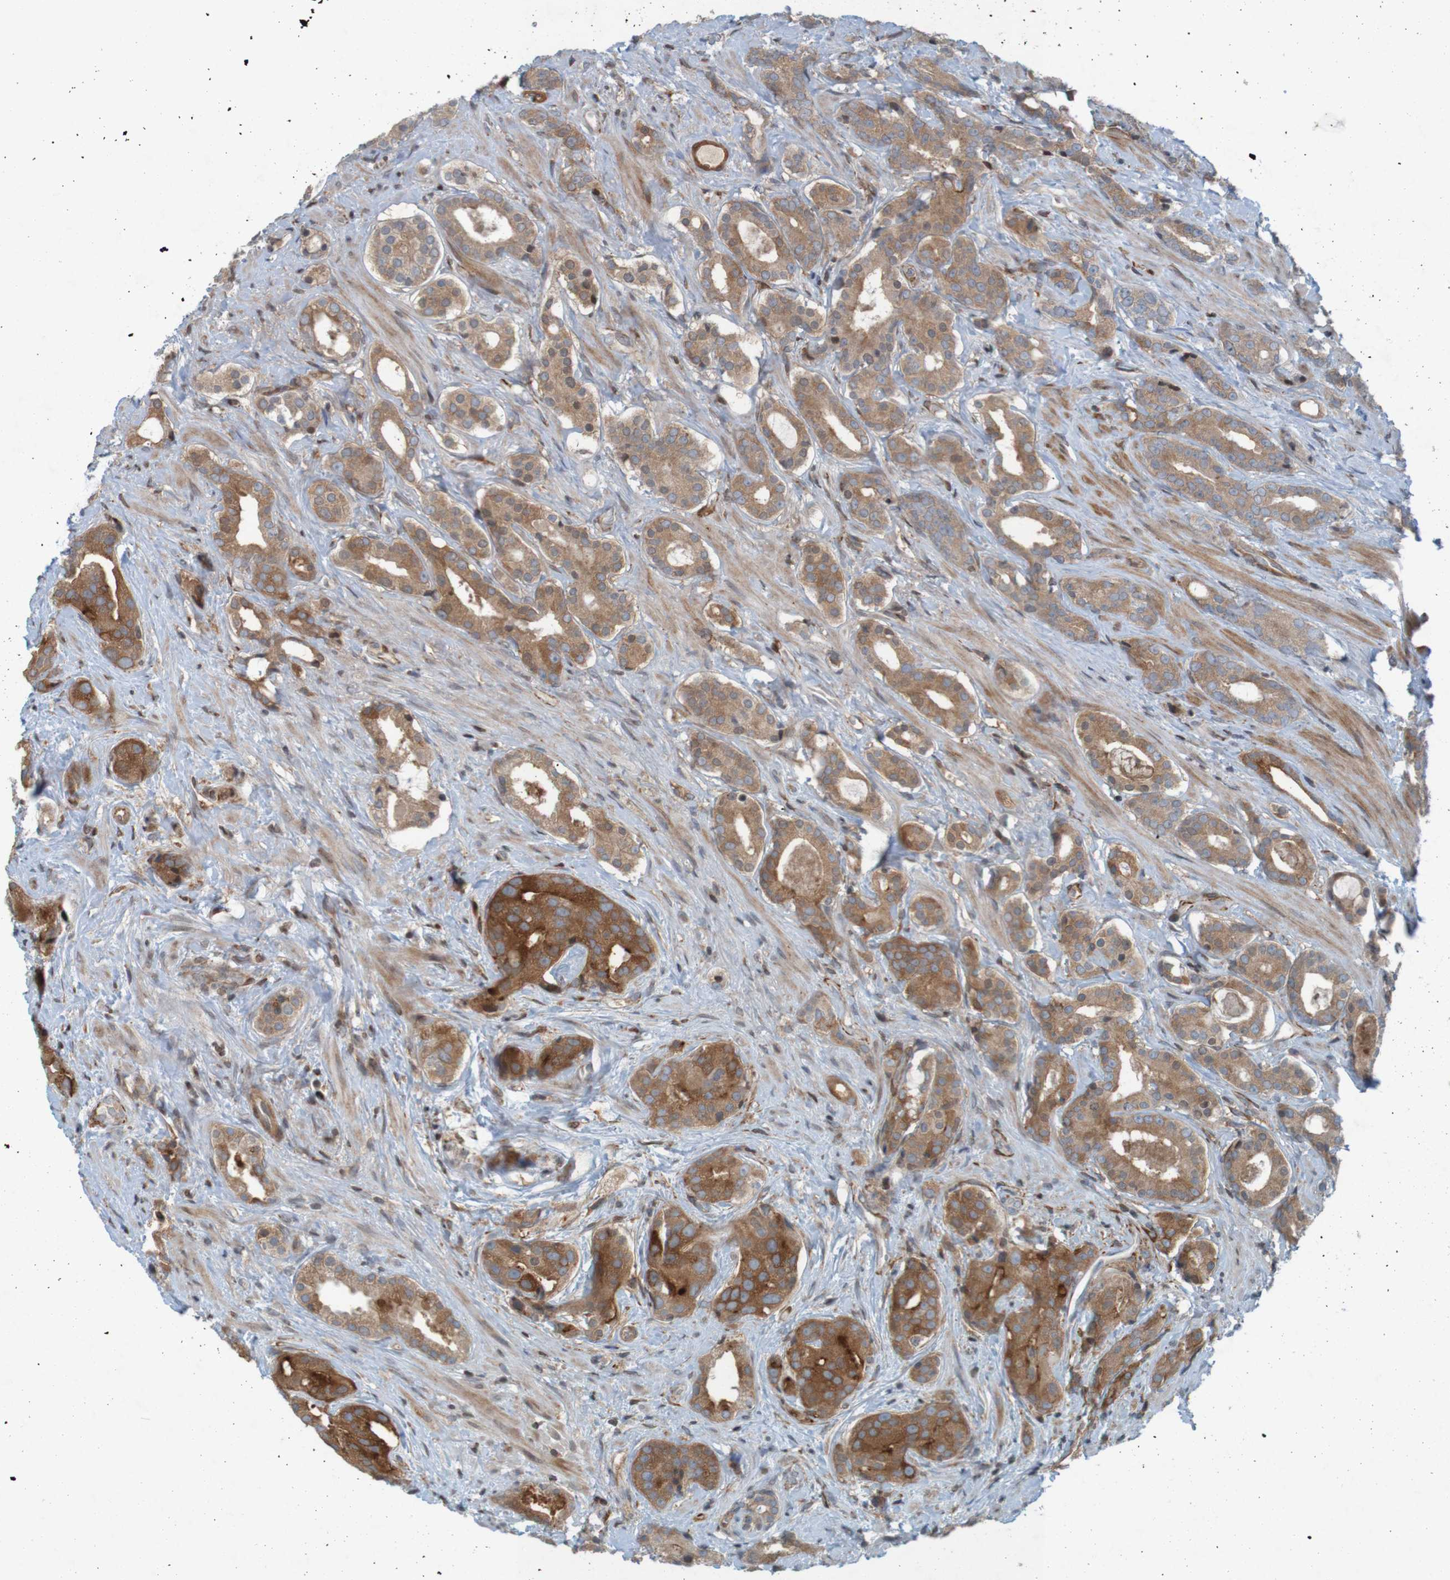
{"staining": {"intensity": "moderate", "quantity": ">75%", "location": "cytoplasmic/membranous"}, "tissue": "prostate cancer", "cell_type": "Tumor cells", "image_type": "cancer", "snomed": [{"axis": "morphology", "description": "Adenocarcinoma, High grade"}, {"axis": "topography", "description": "Prostate"}], "caption": "Immunohistochemistry micrograph of neoplastic tissue: human prostate cancer stained using IHC displays medium levels of moderate protein expression localized specifically in the cytoplasmic/membranous of tumor cells, appearing as a cytoplasmic/membranous brown color.", "gene": "GUCY1A1", "patient": {"sex": "male", "age": 71}}